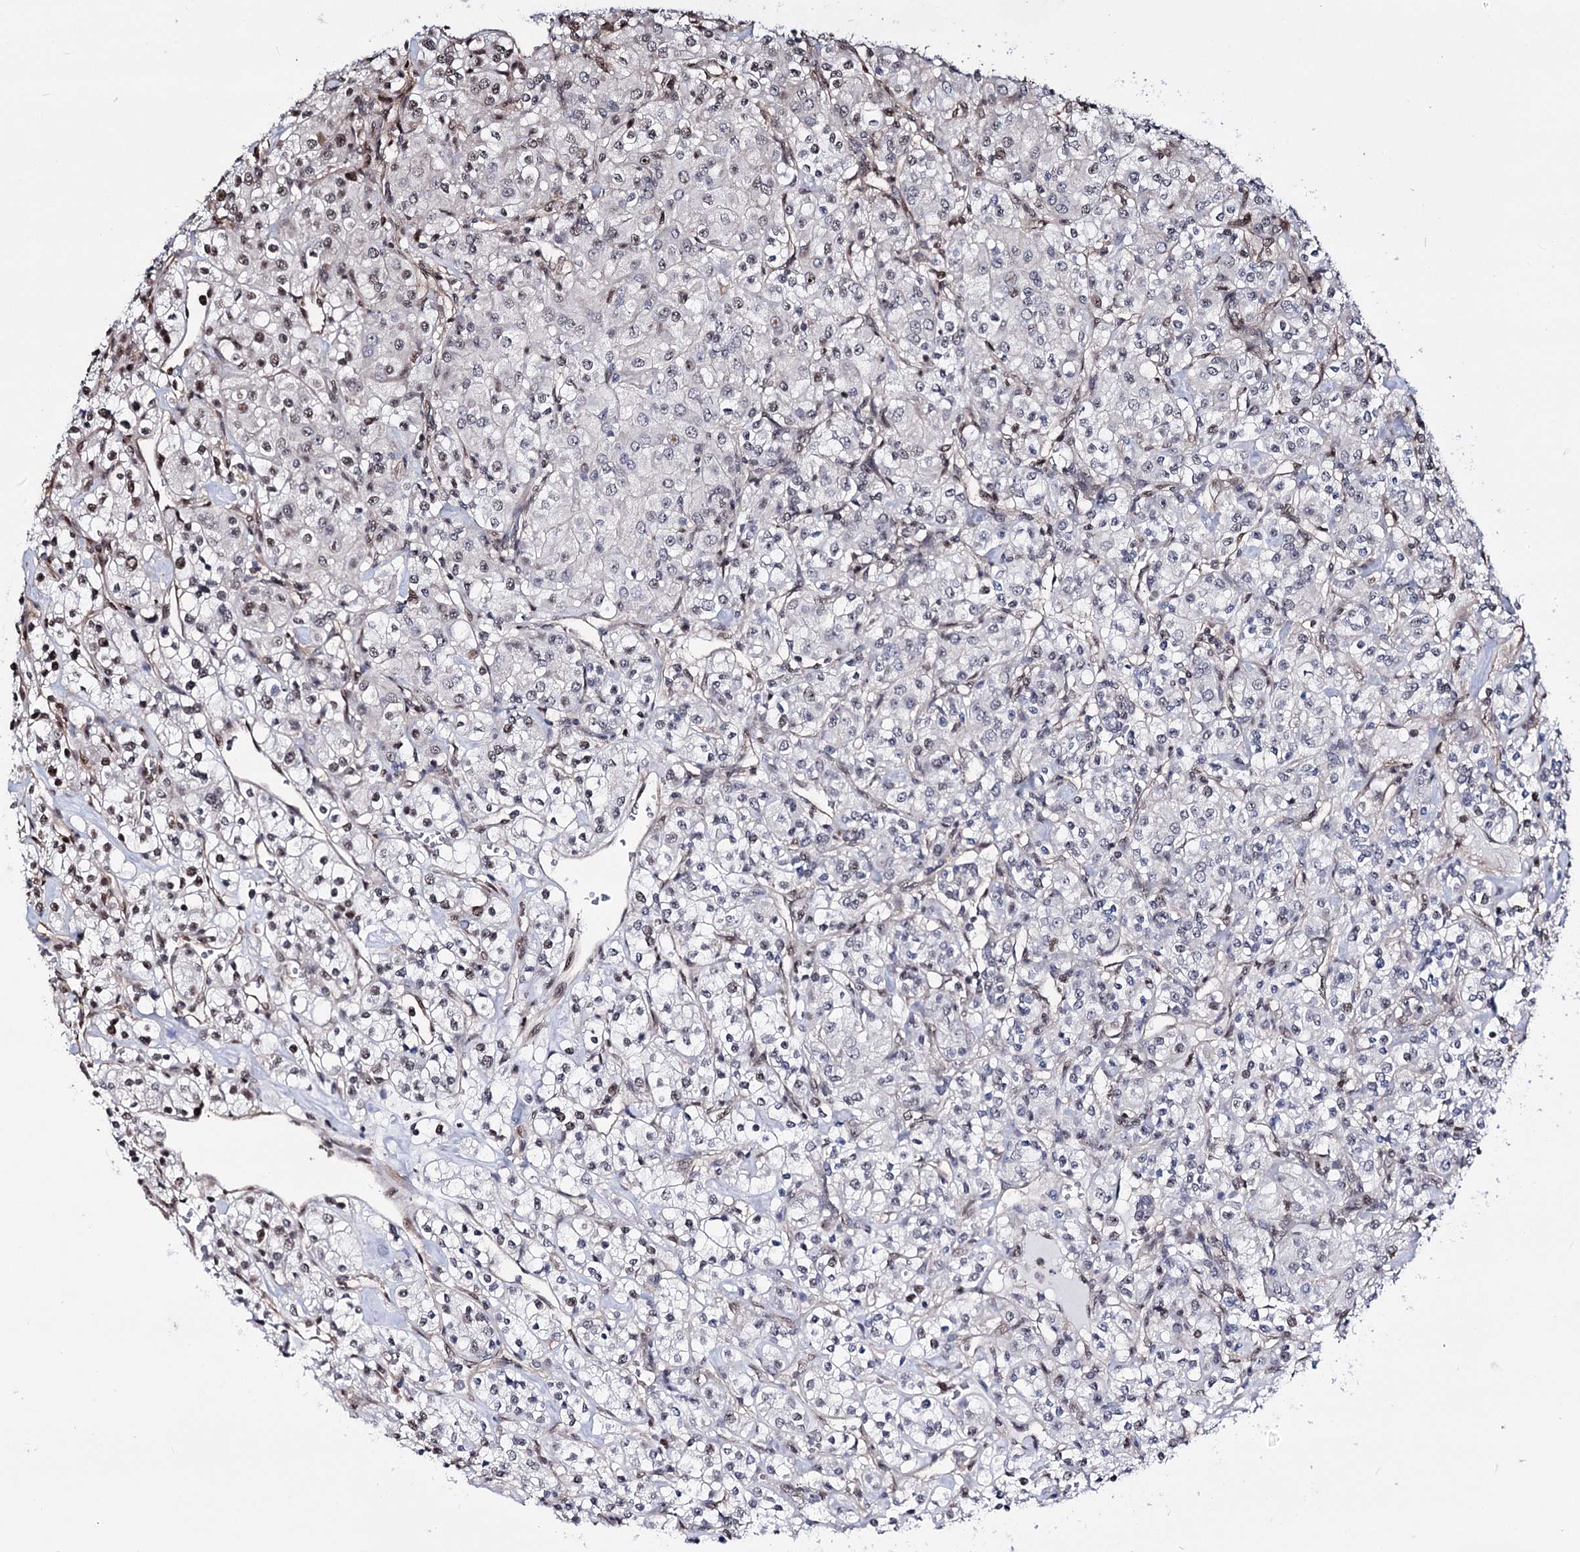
{"staining": {"intensity": "moderate", "quantity": "25%-75%", "location": "nuclear"}, "tissue": "renal cancer", "cell_type": "Tumor cells", "image_type": "cancer", "snomed": [{"axis": "morphology", "description": "Adenocarcinoma, NOS"}, {"axis": "topography", "description": "Kidney"}], "caption": "Renal adenocarcinoma stained with immunohistochemistry (IHC) demonstrates moderate nuclear positivity in approximately 25%-75% of tumor cells.", "gene": "CHMP7", "patient": {"sex": "male", "age": 77}}